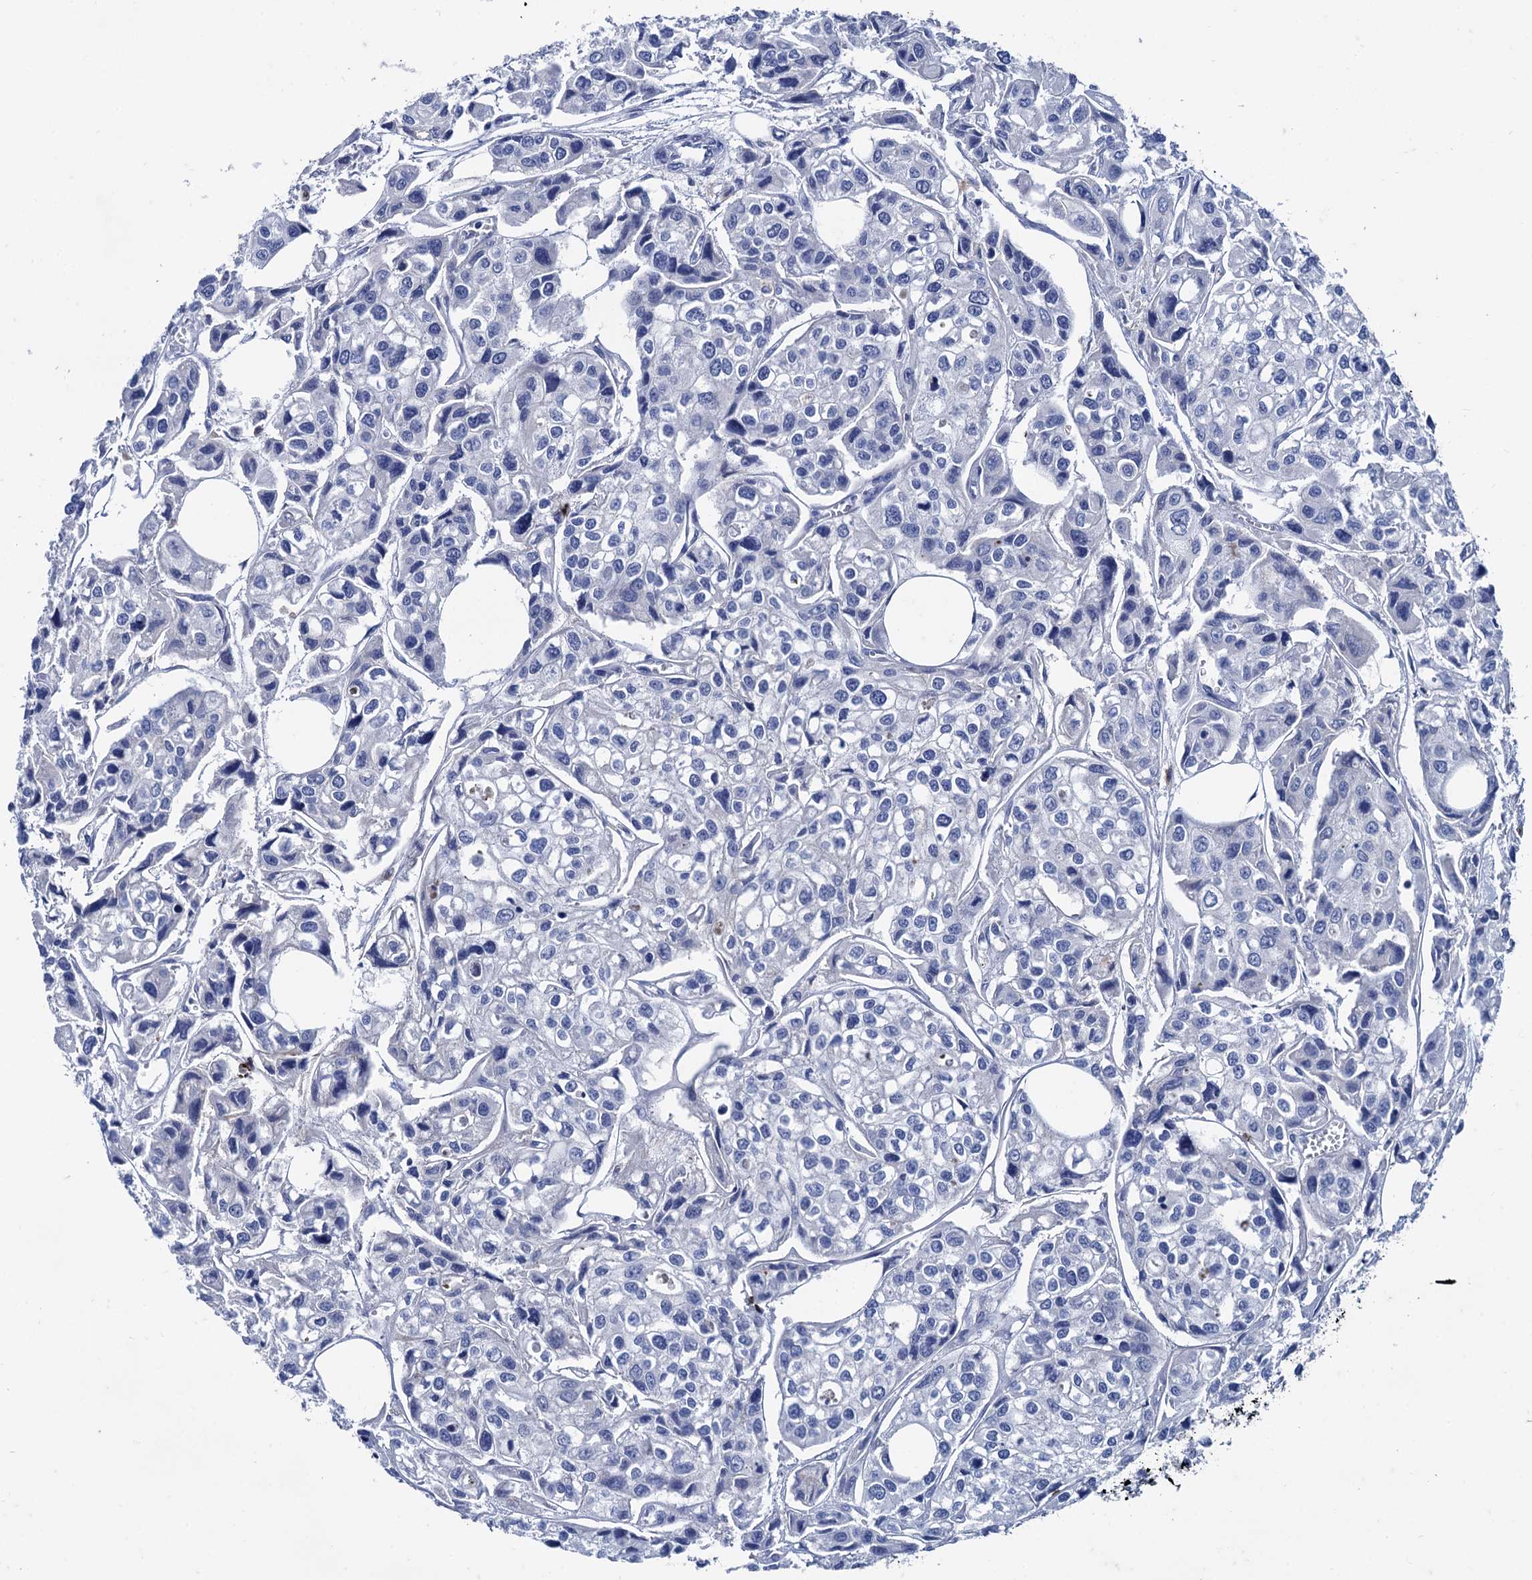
{"staining": {"intensity": "negative", "quantity": "none", "location": "none"}, "tissue": "urothelial cancer", "cell_type": "Tumor cells", "image_type": "cancer", "snomed": [{"axis": "morphology", "description": "Urothelial carcinoma, High grade"}, {"axis": "topography", "description": "Urinary bladder"}], "caption": "The immunohistochemistry (IHC) image has no significant staining in tumor cells of high-grade urothelial carcinoma tissue.", "gene": "TMEM72", "patient": {"sex": "male", "age": 67}}